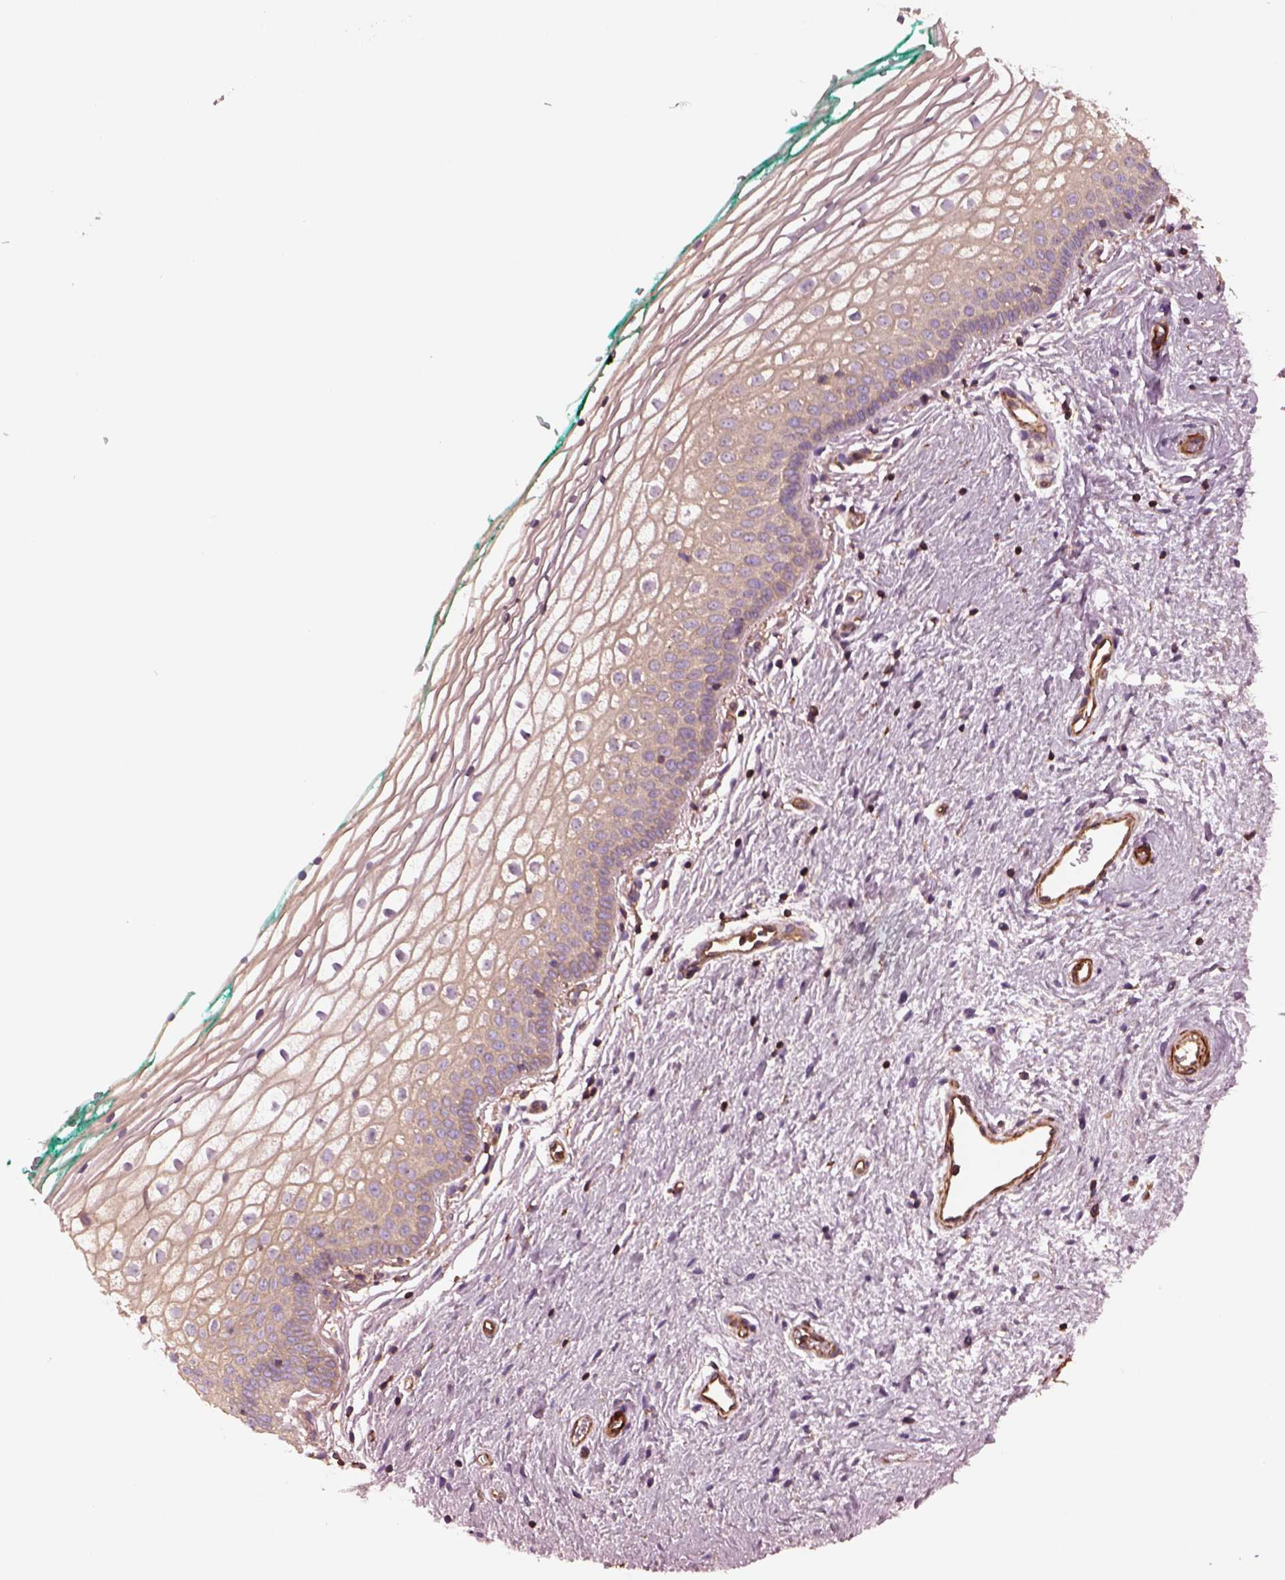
{"staining": {"intensity": "weak", "quantity": "25%-75%", "location": "cytoplasmic/membranous"}, "tissue": "vagina", "cell_type": "Squamous epithelial cells", "image_type": "normal", "snomed": [{"axis": "morphology", "description": "Normal tissue, NOS"}, {"axis": "topography", "description": "Vagina"}], "caption": "High-power microscopy captured an IHC histopathology image of benign vagina, revealing weak cytoplasmic/membranous positivity in approximately 25%-75% of squamous epithelial cells.", "gene": "MYL1", "patient": {"sex": "female", "age": 36}}